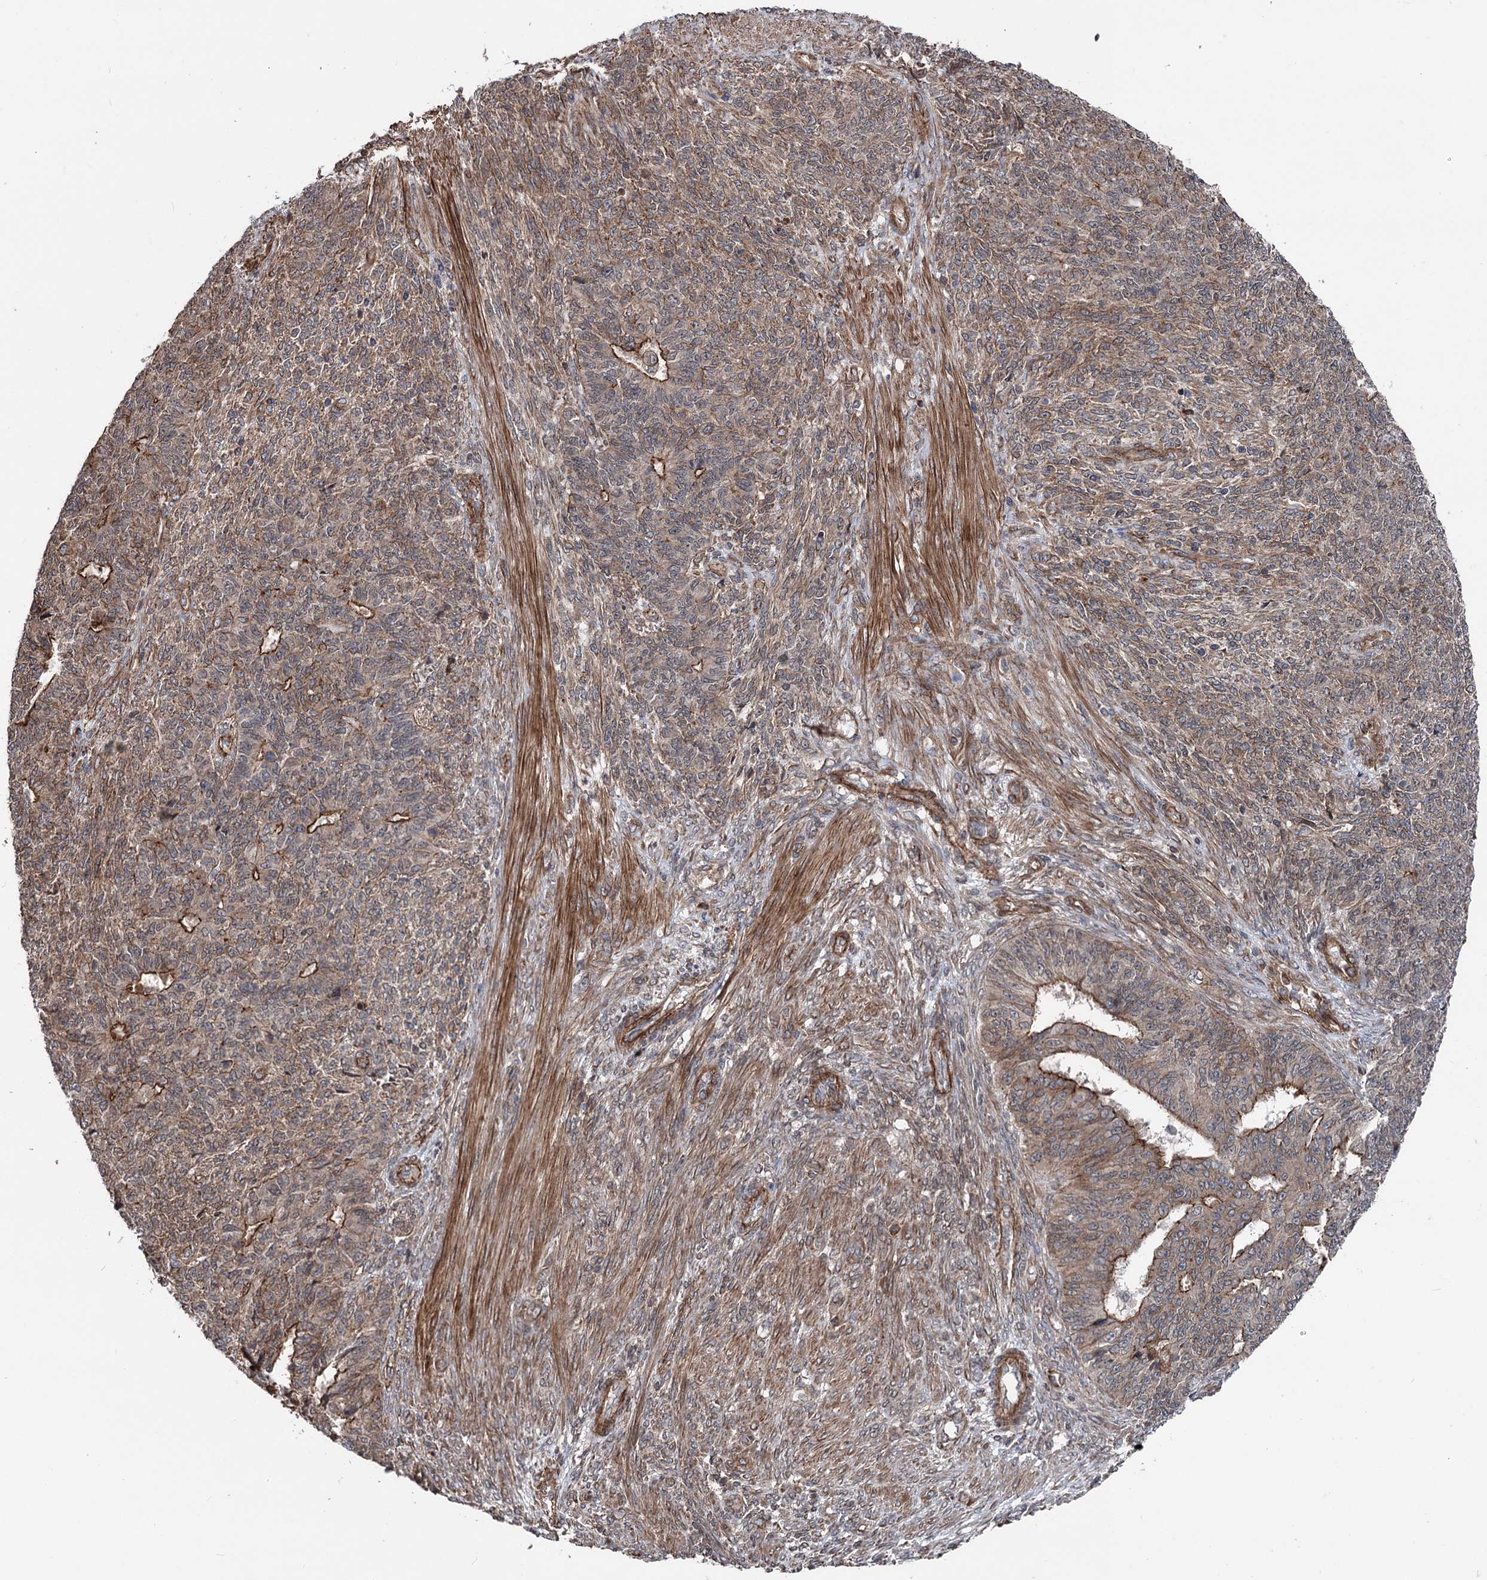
{"staining": {"intensity": "moderate", "quantity": "25%-75%", "location": "cytoplasmic/membranous"}, "tissue": "endometrial cancer", "cell_type": "Tumor cells", "image_type": "cancer", "snomed": [{"axis": "morphology", "description": "Adenocarcinoma, NOS"}, {"axis": "topography", "description": "Endometrium"}], "caption": "The micrograph shows immunohistochemical staining of endometrial adenocarcinoma. There is moderate cytoplasmic/membranous expression is present in approximately 25%-75% of tumor cells.", "gene": "ITFG2", "patient": {"sex": "female", "age": 32}}